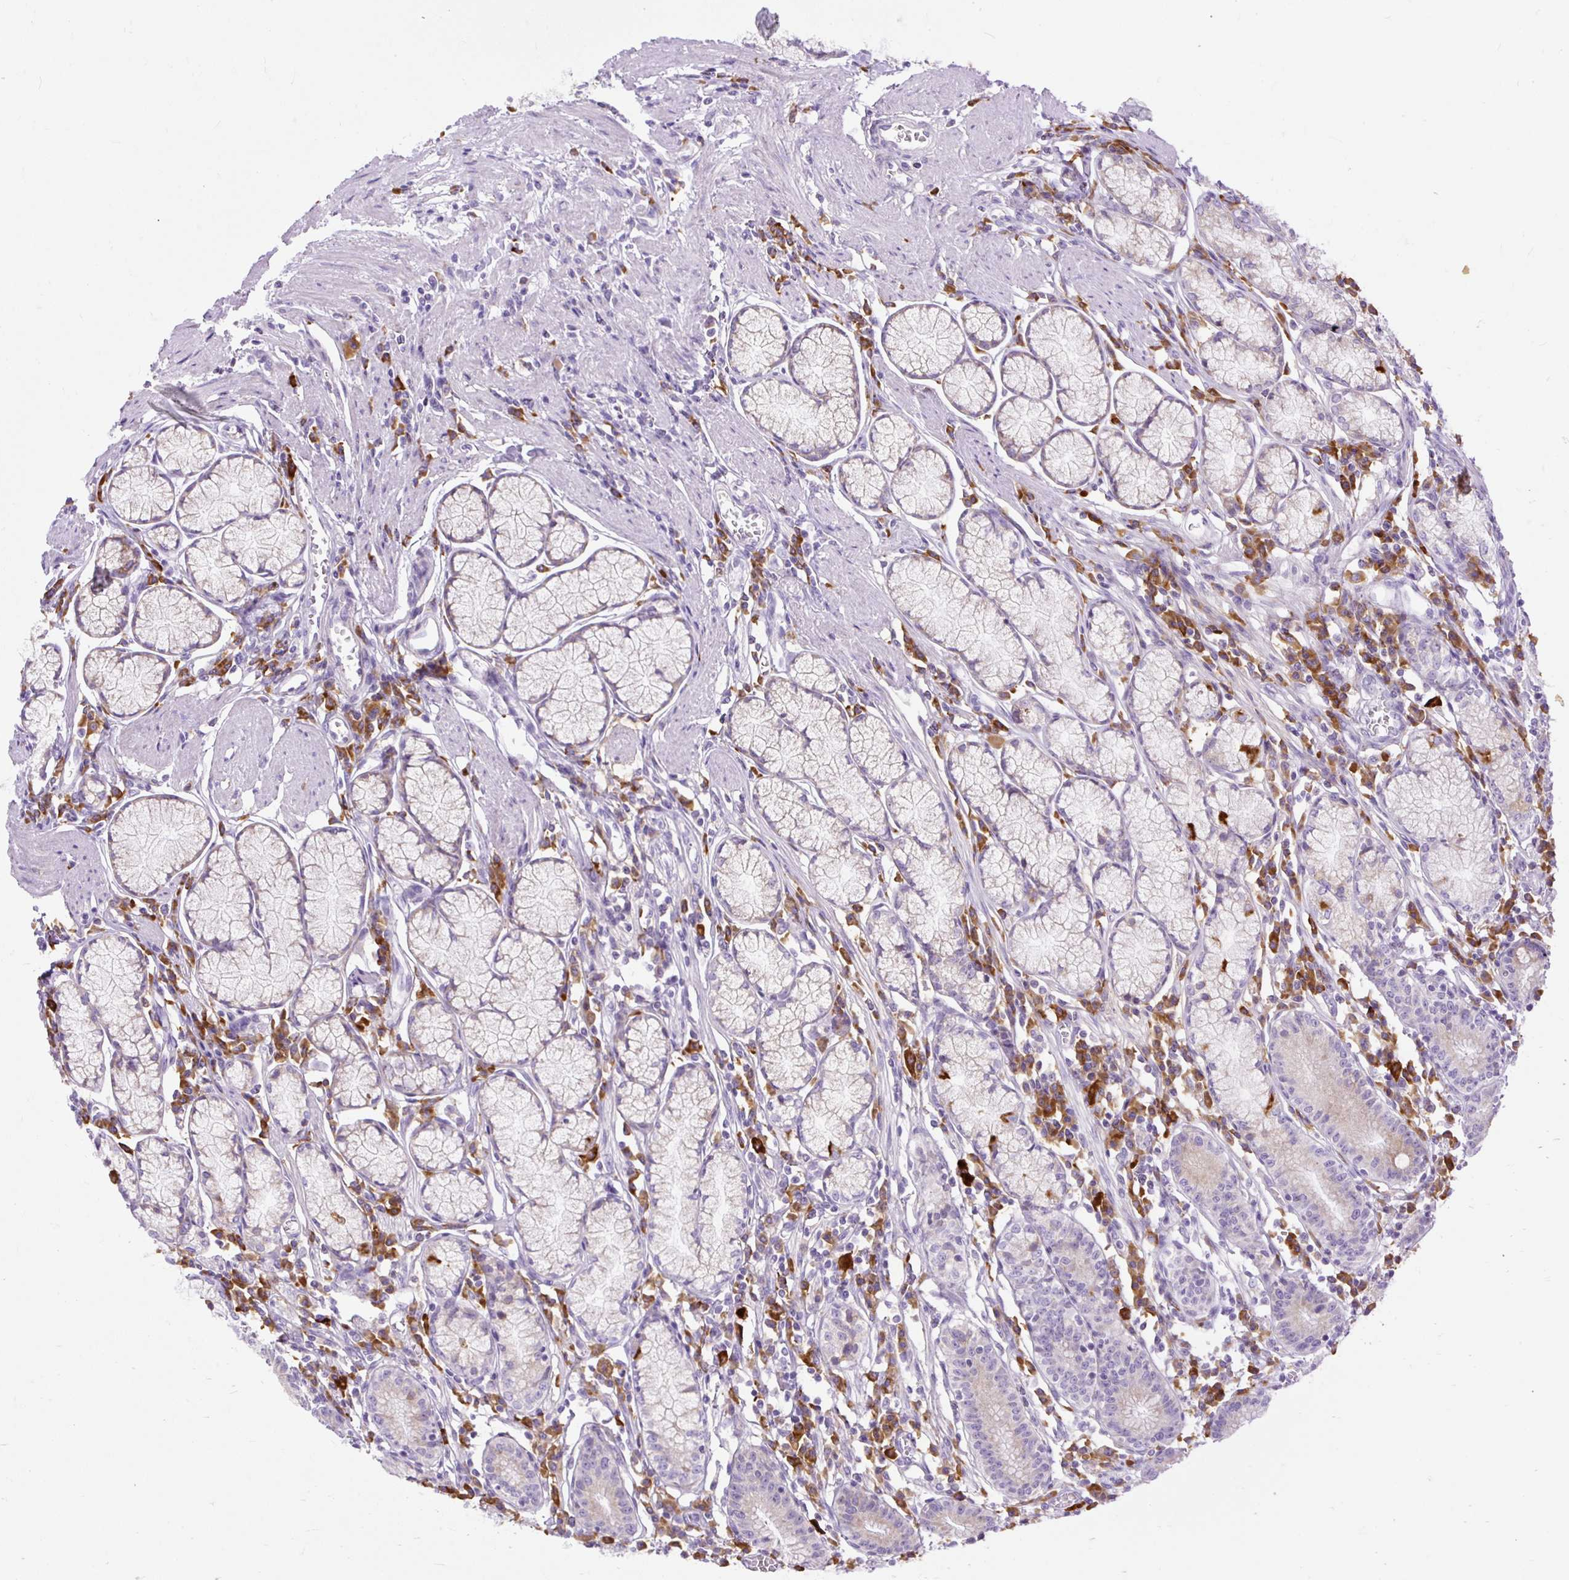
{"staining": {"intensity": "strong", "quantity": "25%-75%", "location": "cytoplasmic/membranous"}, "tissue": "stomach", "cell_type": "Glandular cells", "image_type": "normal", "snomed": [{"axis": "morphology", "description": "Normal tissue, NOS"}, {"axis": "topography", "description": "Stomach"}], "caption": "The photomicrograph demonstrates immunohistochemical staining of unremarkable stomach. There is strong cytoplasmic/membranous positivity is appreciated in about 25%-75% of glandular cells. The staining was performed using DAB, with brown indicating positive protein expression. Nuclei are stained blue with hematoxylin.", "gene": "SYBU", "patient": {"sex": "male", "age": 55}}